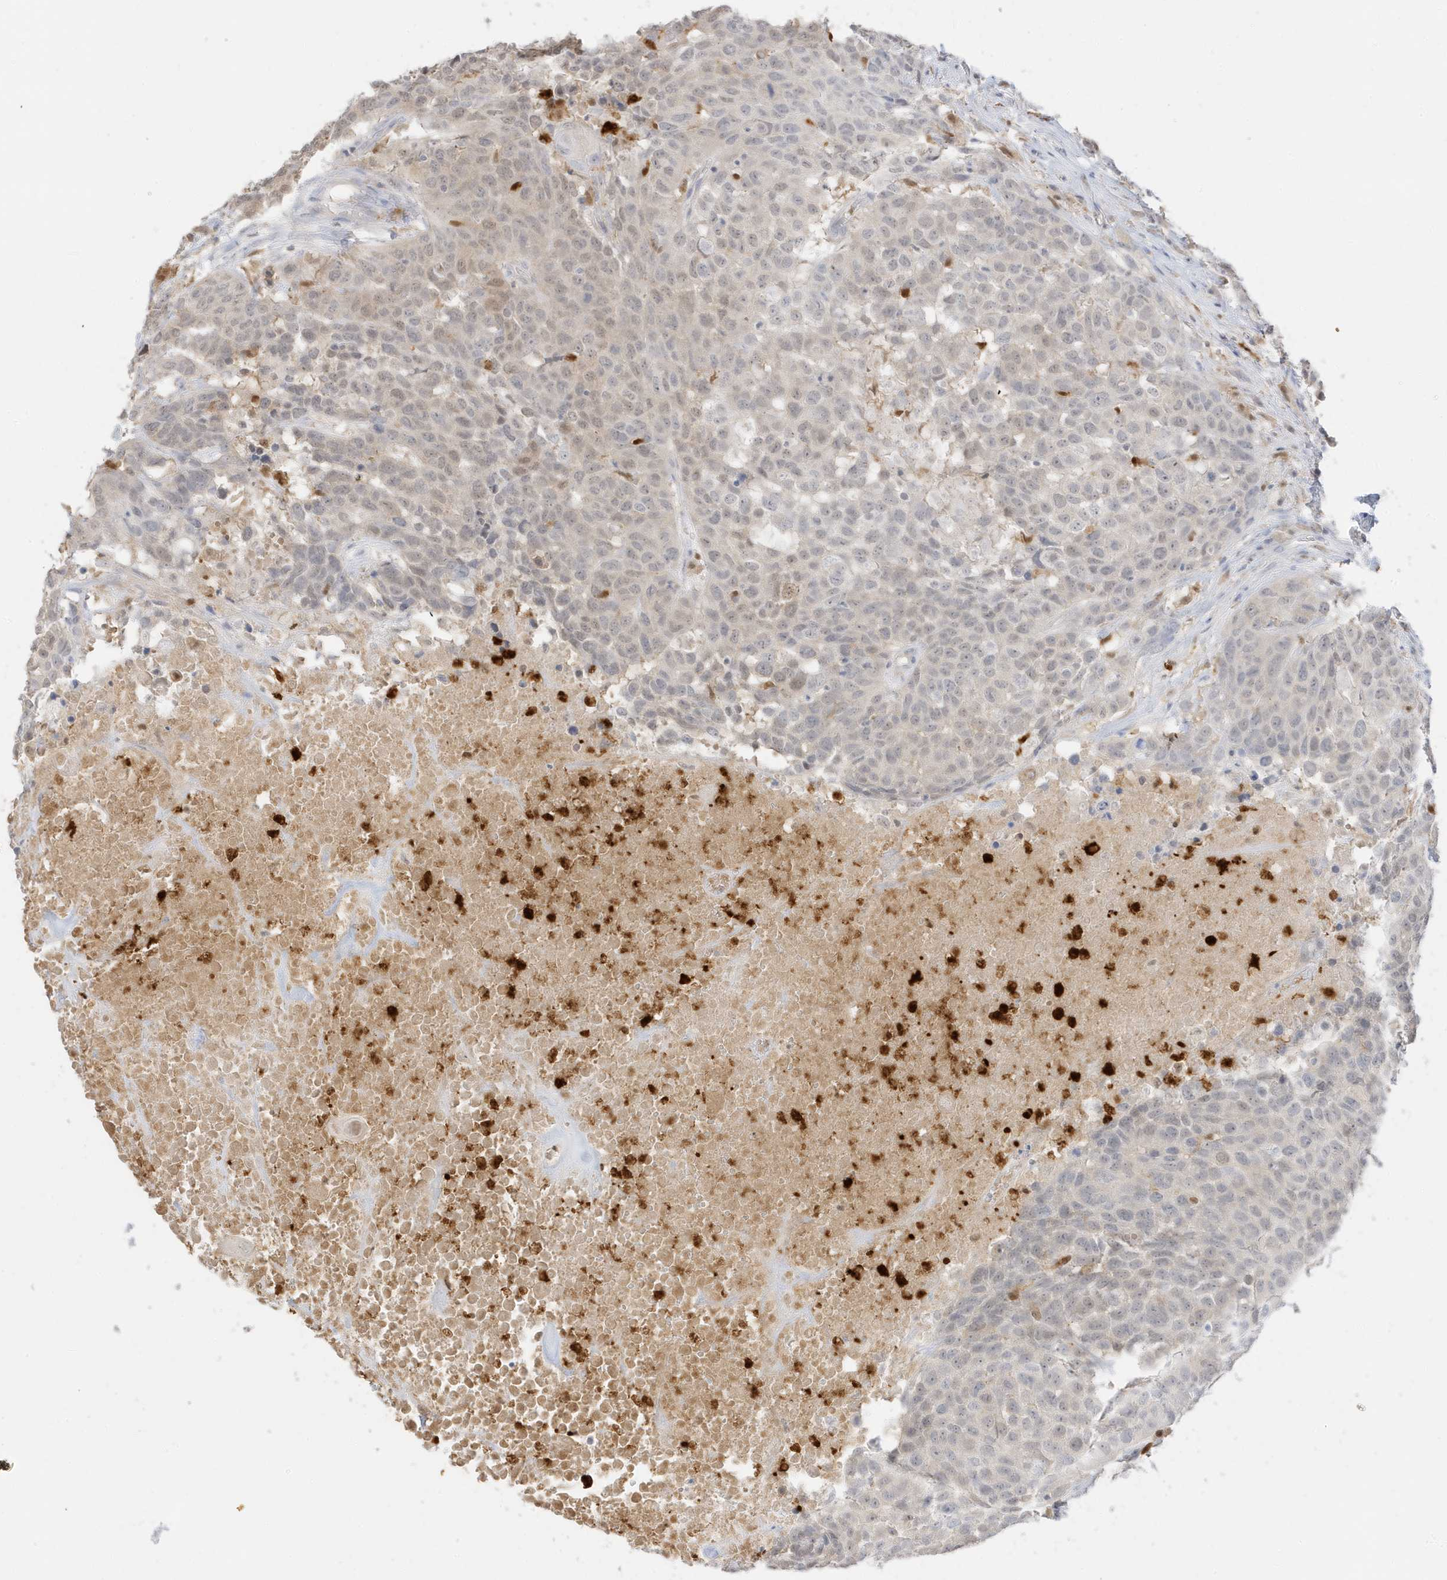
{"staining": {"intensity": "weak", "quantity": "<25%", "location": "nuclear"}, "tissue": "head and neck cancer", "cell_type": "Tumor cells", "image_type": "cancer", "snomed": [{"axis": "morphology", "description": "Squamous cell carcinoma, NOS"}, {"axis": "topography", "description": "Head-Neck"}], "caption": "Immunohistochemistry (IHC) of head and neck cancer demonstrates no staining in tumor cells. (Stains: DAB (3,3'-diaminobenzidine) IHC with hematoxylin counter stain, Microscopy: brightfield microscopy at high magnification).", "gene": "GCA", "patient": {"sex": "male", "age": 66}}